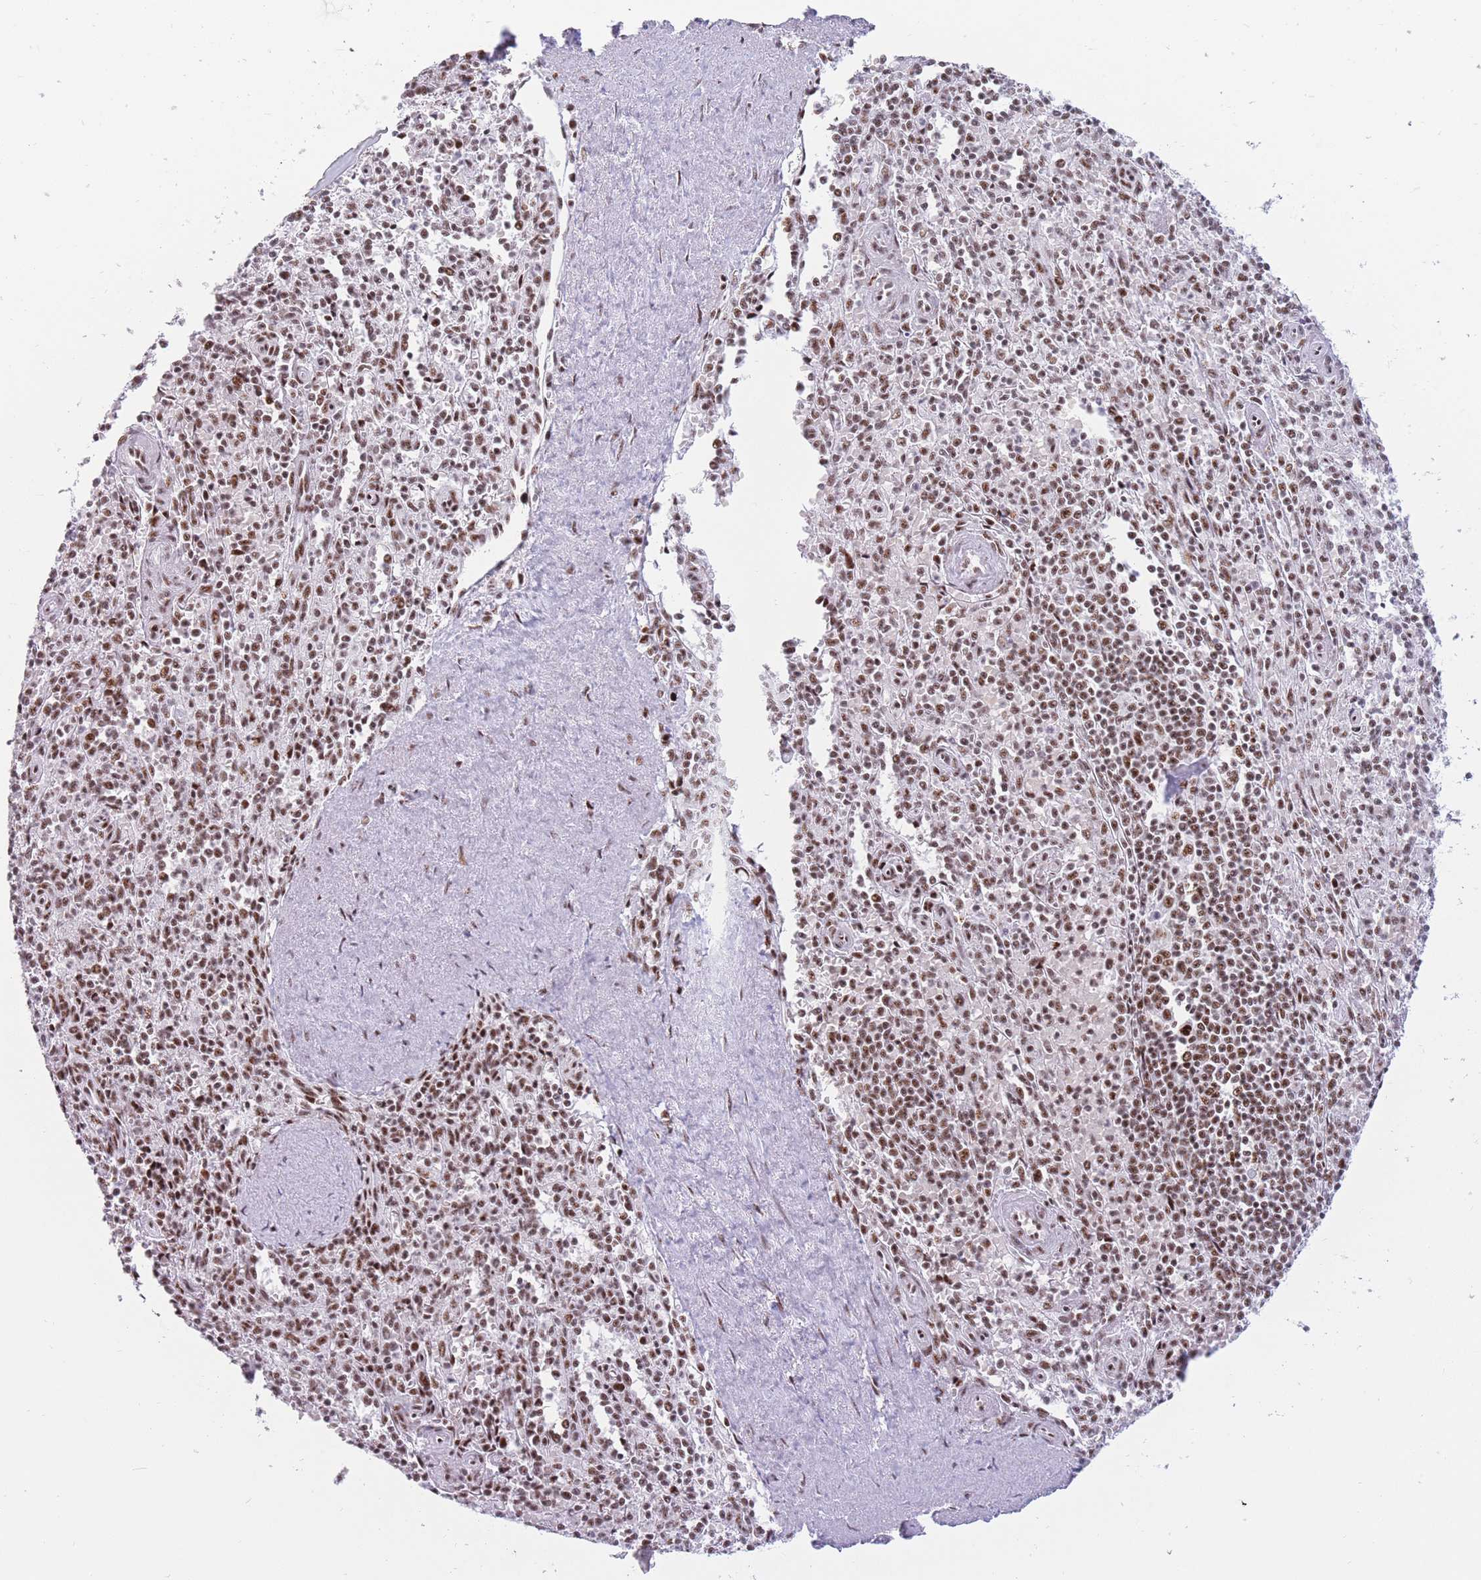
{"staining": {"intensity": "moderate", "quantity": "25%-75%", "location": "nuclear"}, "tissue": "spleen", "cell_type": "Cells in red pulp", "image_type": "normal", "snomed": [{"axis": "morphology", "description": "Normal tissue, NOS"}, {"axis": "topography", "description": "Spleen"}], "caption": "A medium amount of moderate nuclear expression is present in approximately 25%-75% of cells in red pulp in normal spleen. Immunohistochemistry (ihc) stains the protein in brown and the nuclei are stained blue.", "gene": "TMEM35B", "patient": {"sex": "female", "age": 70}}